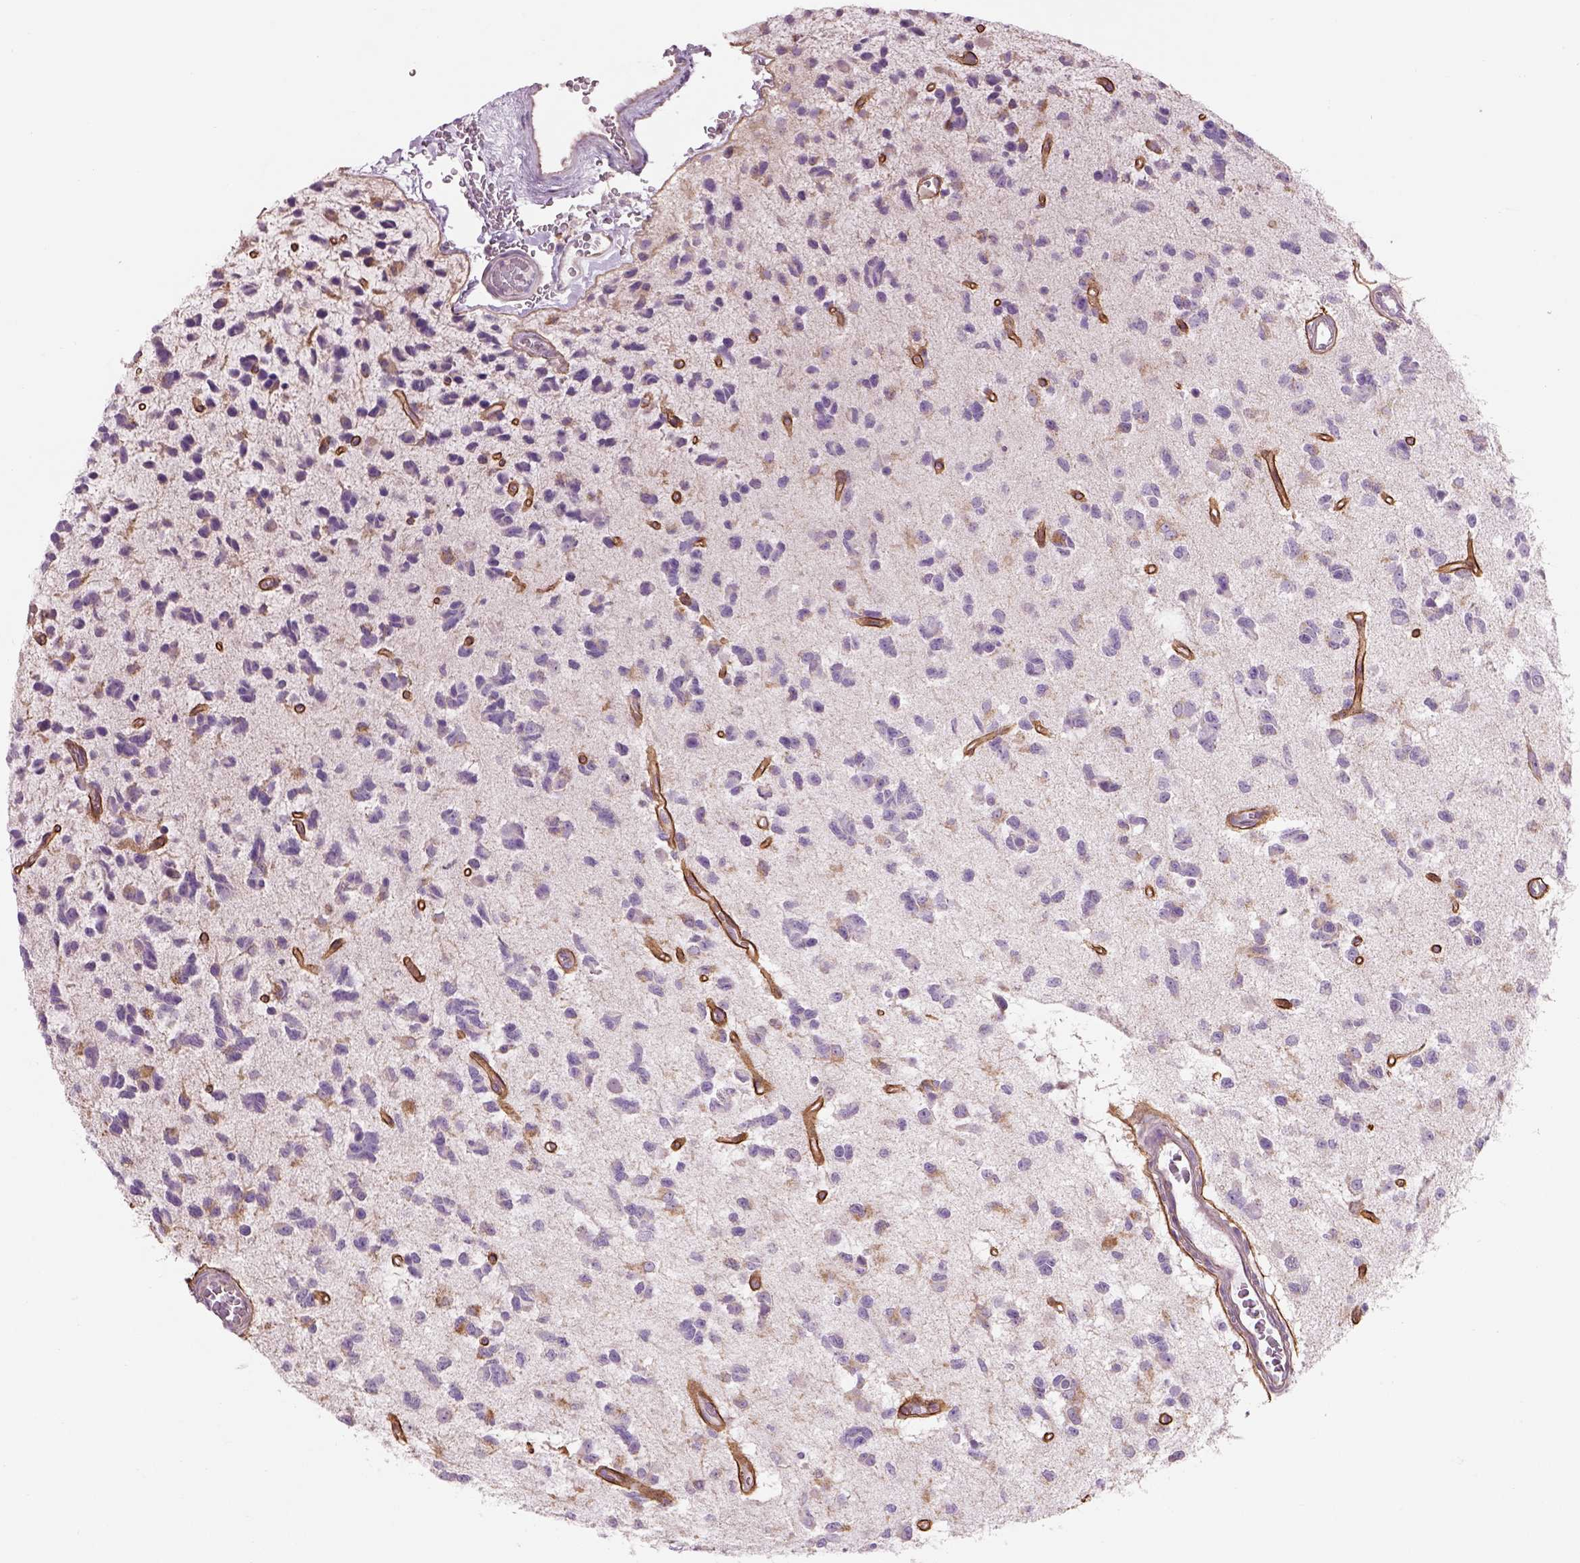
{"staining": {"intensity": "negative", "quantity": "none", "location": "none"}, "tissue": "glioma", "cell_type": "Tumor cells", "image_type": "cancer", "snomed": [{"axis": "morphology", "description": "Glioma, malignant, Low grade"}, {"axis": "topography", "description": "Brain"}], "caption": "Immunohistochemistry of human glioma demonstrates no positivity in tumor cells. (DAB IHC visualized using brightfield microscopy, high magnification).", "gene": "IFT52", "patient": {"sex": "female", "age": 45}}